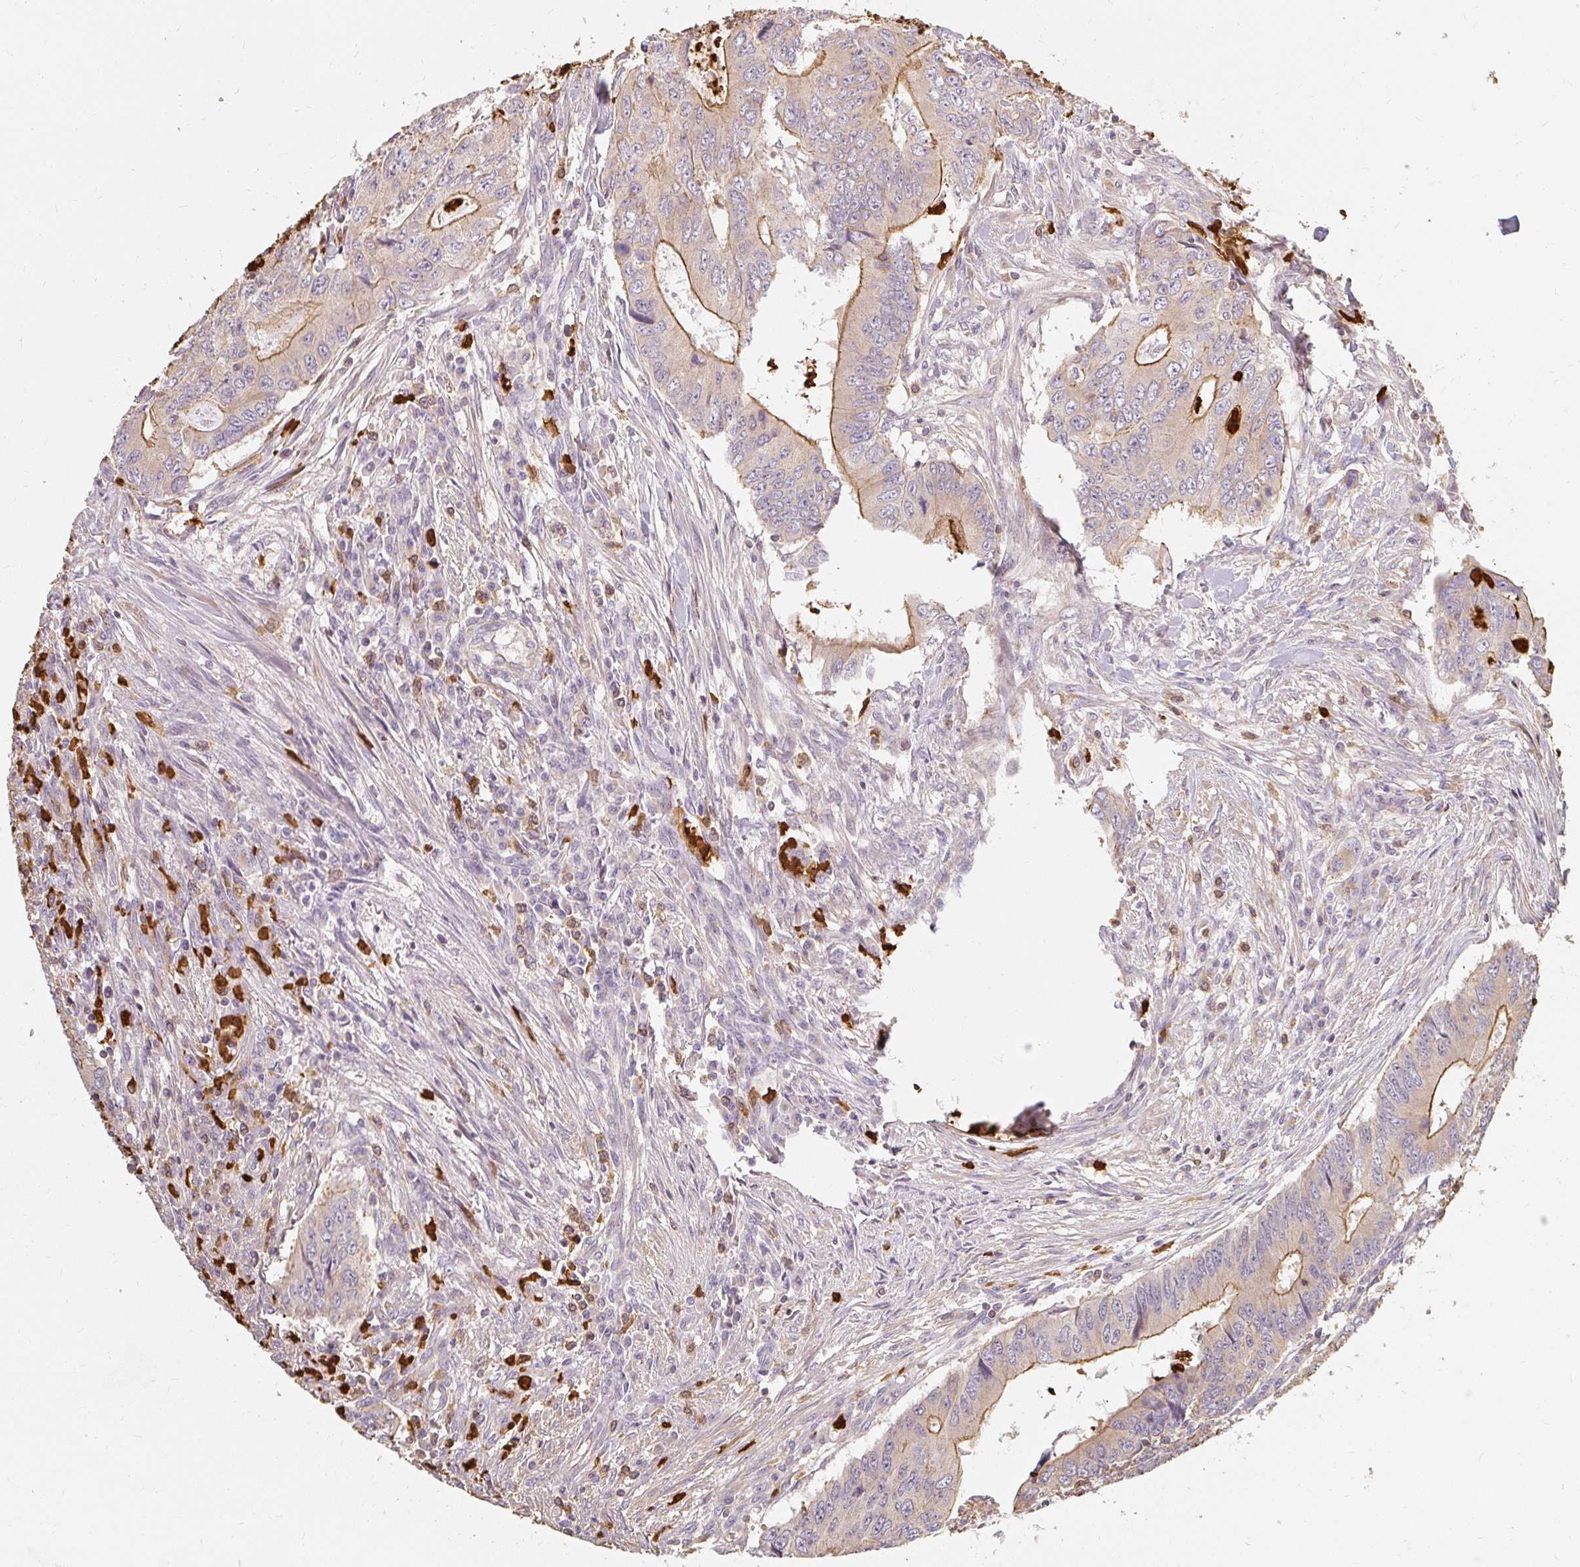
{"staining": {"intensity": "moderate", "quantity": "25%-75%", "location": "cytoplasmic/membranous"}, "tissue": "colorectal cancer", "cell_type": "Tumor cells", "image_type": "cancer", "snomed": [{"axis": "morphology", "description": "Adenocarcinoma, NOS"}, {"axis": "topography", "description": "Colon"}], "caption": "There is medium levels of moderate cytoplasmic/membranous expression in tumor cells of colorectal cancer, as demonstrated by immunohistochemical staining (brown color).", "gene": "CNTRL", "patient": {"sex": "male", "age": 53}}